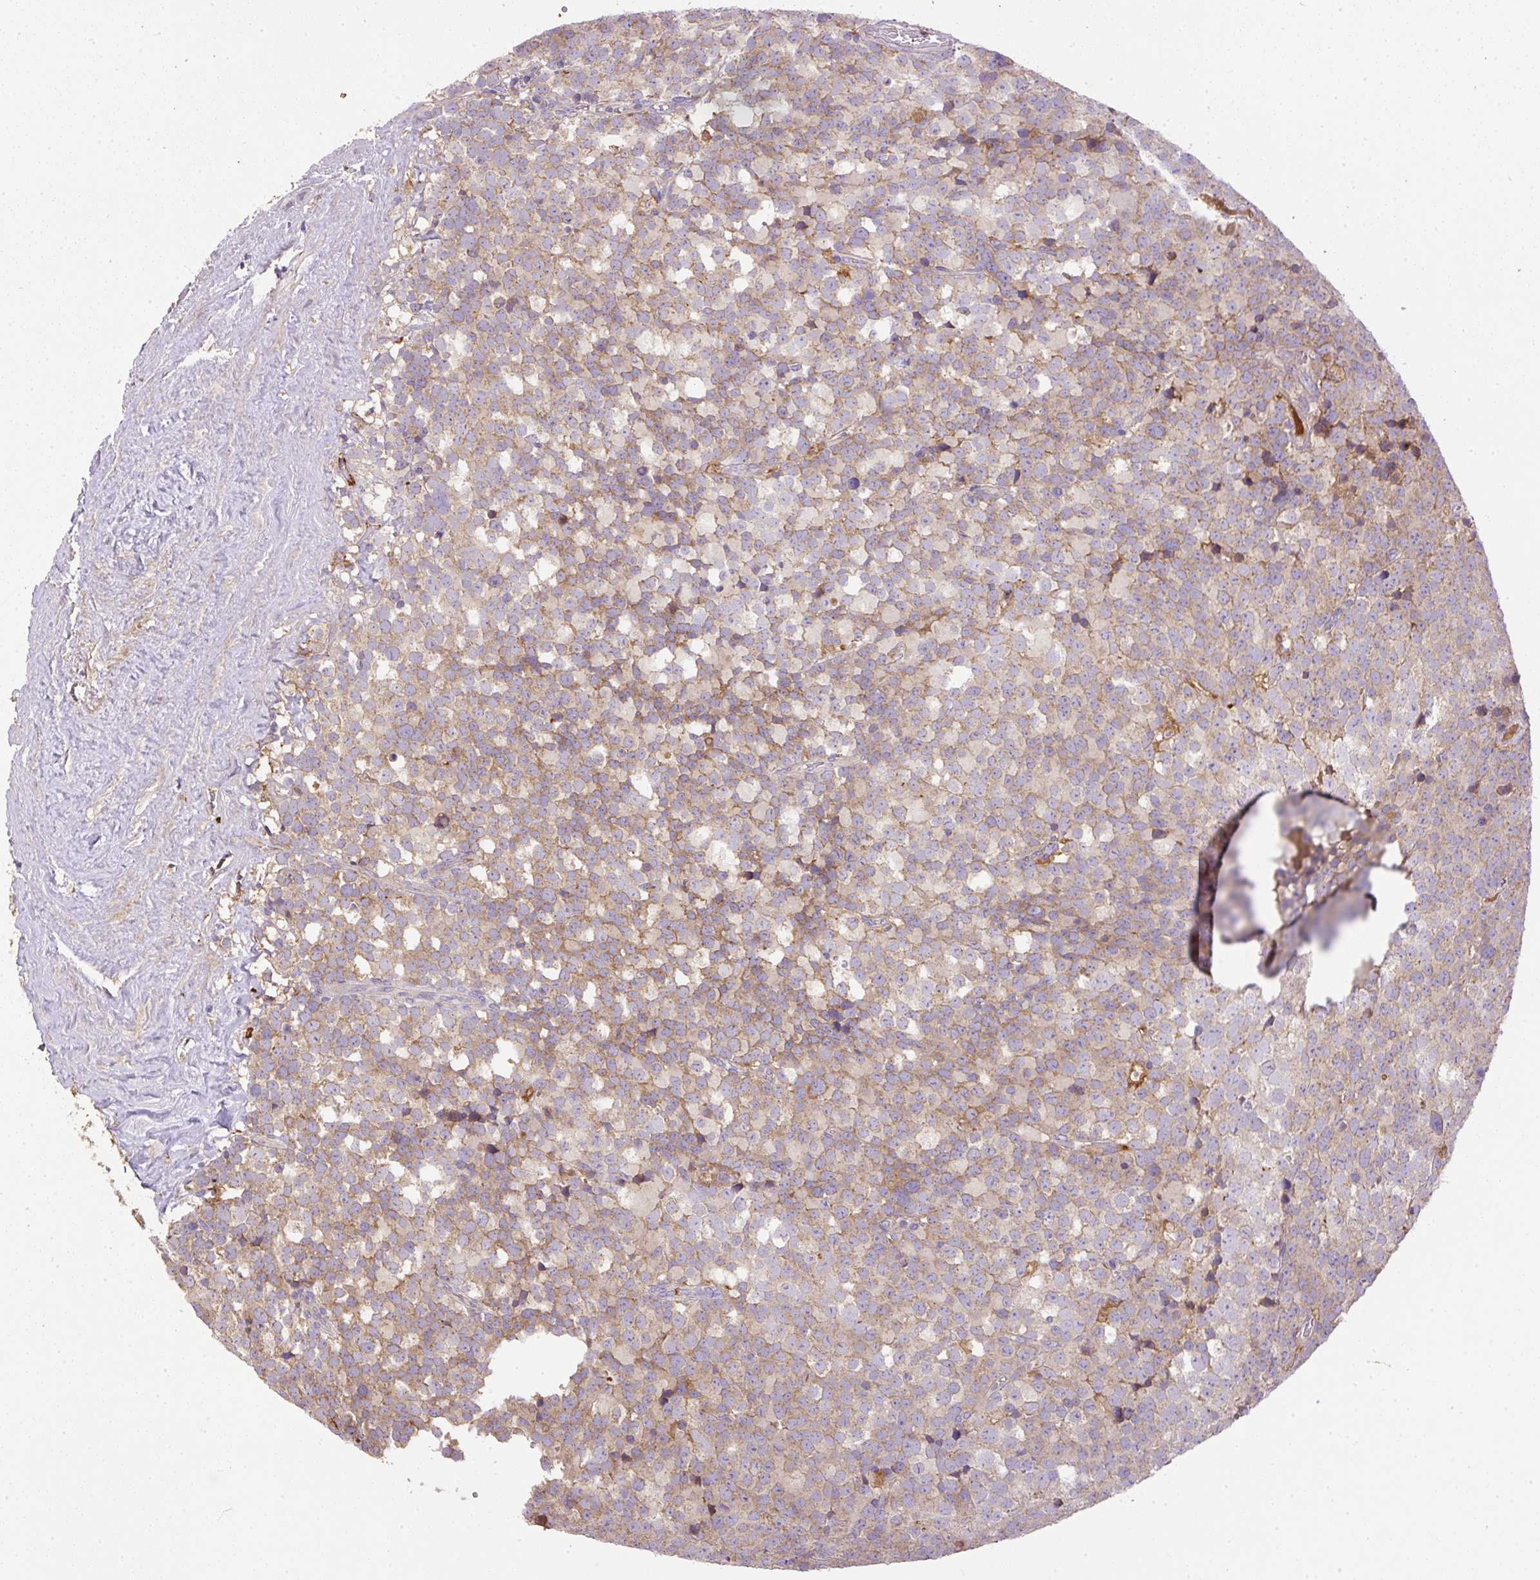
{"staining": {"intensity": "weak", "quantity": "<25%", "location": "cytoplasmic/membranous"}, "tissue": "testis cancer", "cell_type": "Tumor cells", "image_type": "cancer", "snomed": [{"axis": "morphology", "description": "Seminoma, NOS"}, {"axis": "topography", "description": "Testis"}], "caption": "This is a histopathology image of IHC staining of testis seminoma, which shows no expression in tumor cells. (Brightfield microscopy of DAB (3,3'-diaminobenzidine) immunohistochemistry (IHC) at high magnification).", "gene": "DAPK1", "patient": {"sex": "male", "age": 71}}